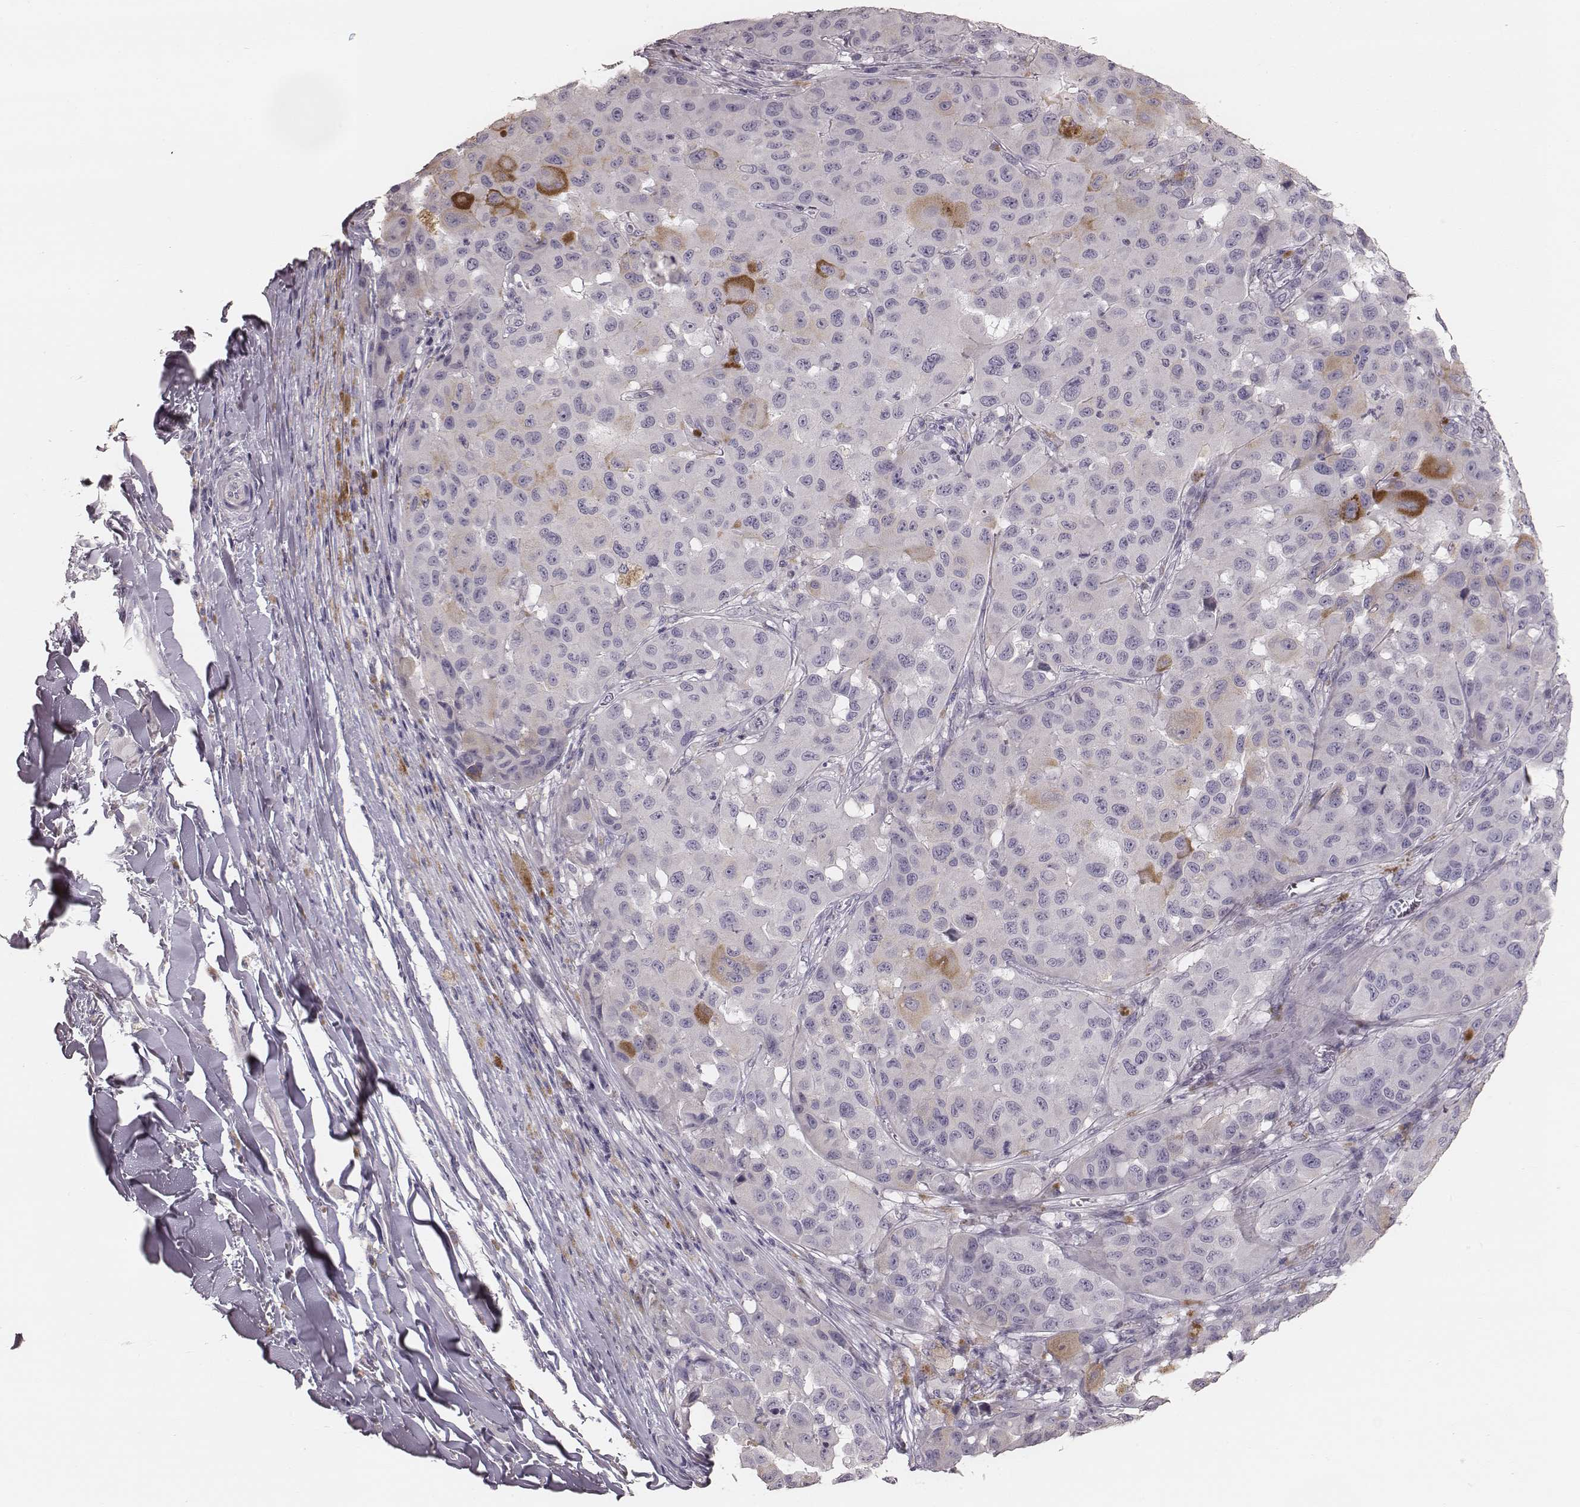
{"staining": {"intensity": "negative", "quantity": "none", "location": "none"}, "tissue": "melanoma", "cell_type": "Tumor cells", "image_type": "cancer", "snomed": [{"axis": "morphology", "description": "Malignant melanoma, NOS"}, {"axis": "topography", "description": "Skin"}], "caption": "Melanoma was stained to show a protein in brown. There is no significant positivity in tumor cells.", "gene": "ZP4", "patient": {"sex": "male", "age": 96}}